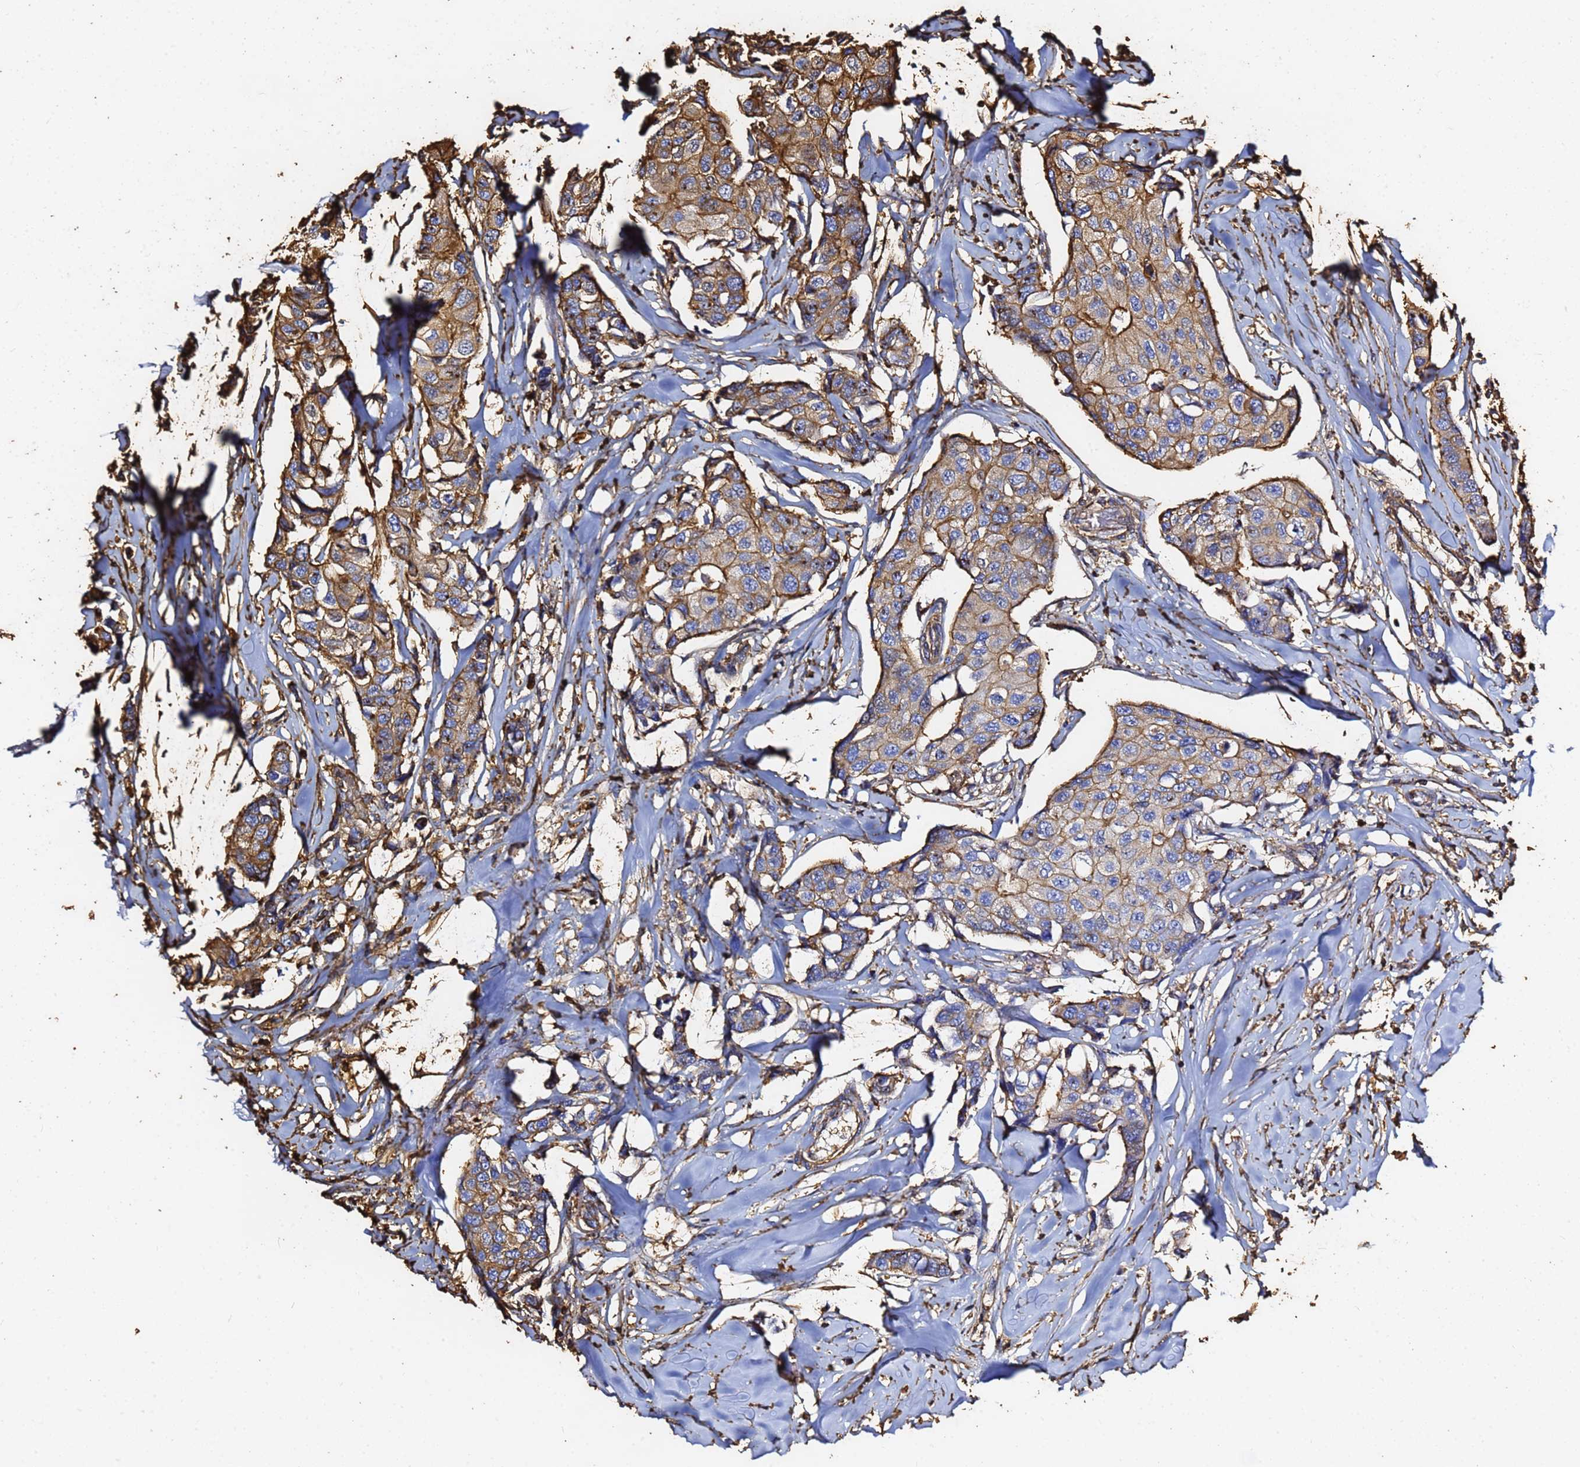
{"staining": {"intensity": "moderate", "quantity": ">75%", "location": "cytoplasmic/membranous"}, "tissue": "breast cancer", "cell_type": "Tumor cells", "image_type": "cancer", "snomed": [{"axis": "morphology", "description": "Duct carcinoma"}, {"axis": "topography", "description": "Breast"}], "caption": "This is an image of immunohistochemistry (IHC) staining of breast intraductal carcinoma, which shows moderate staining in the cytoplasmic/membranous of tumor cells.", "gene": "ACTB", "patient": {"sex": "female", "age": 80}}